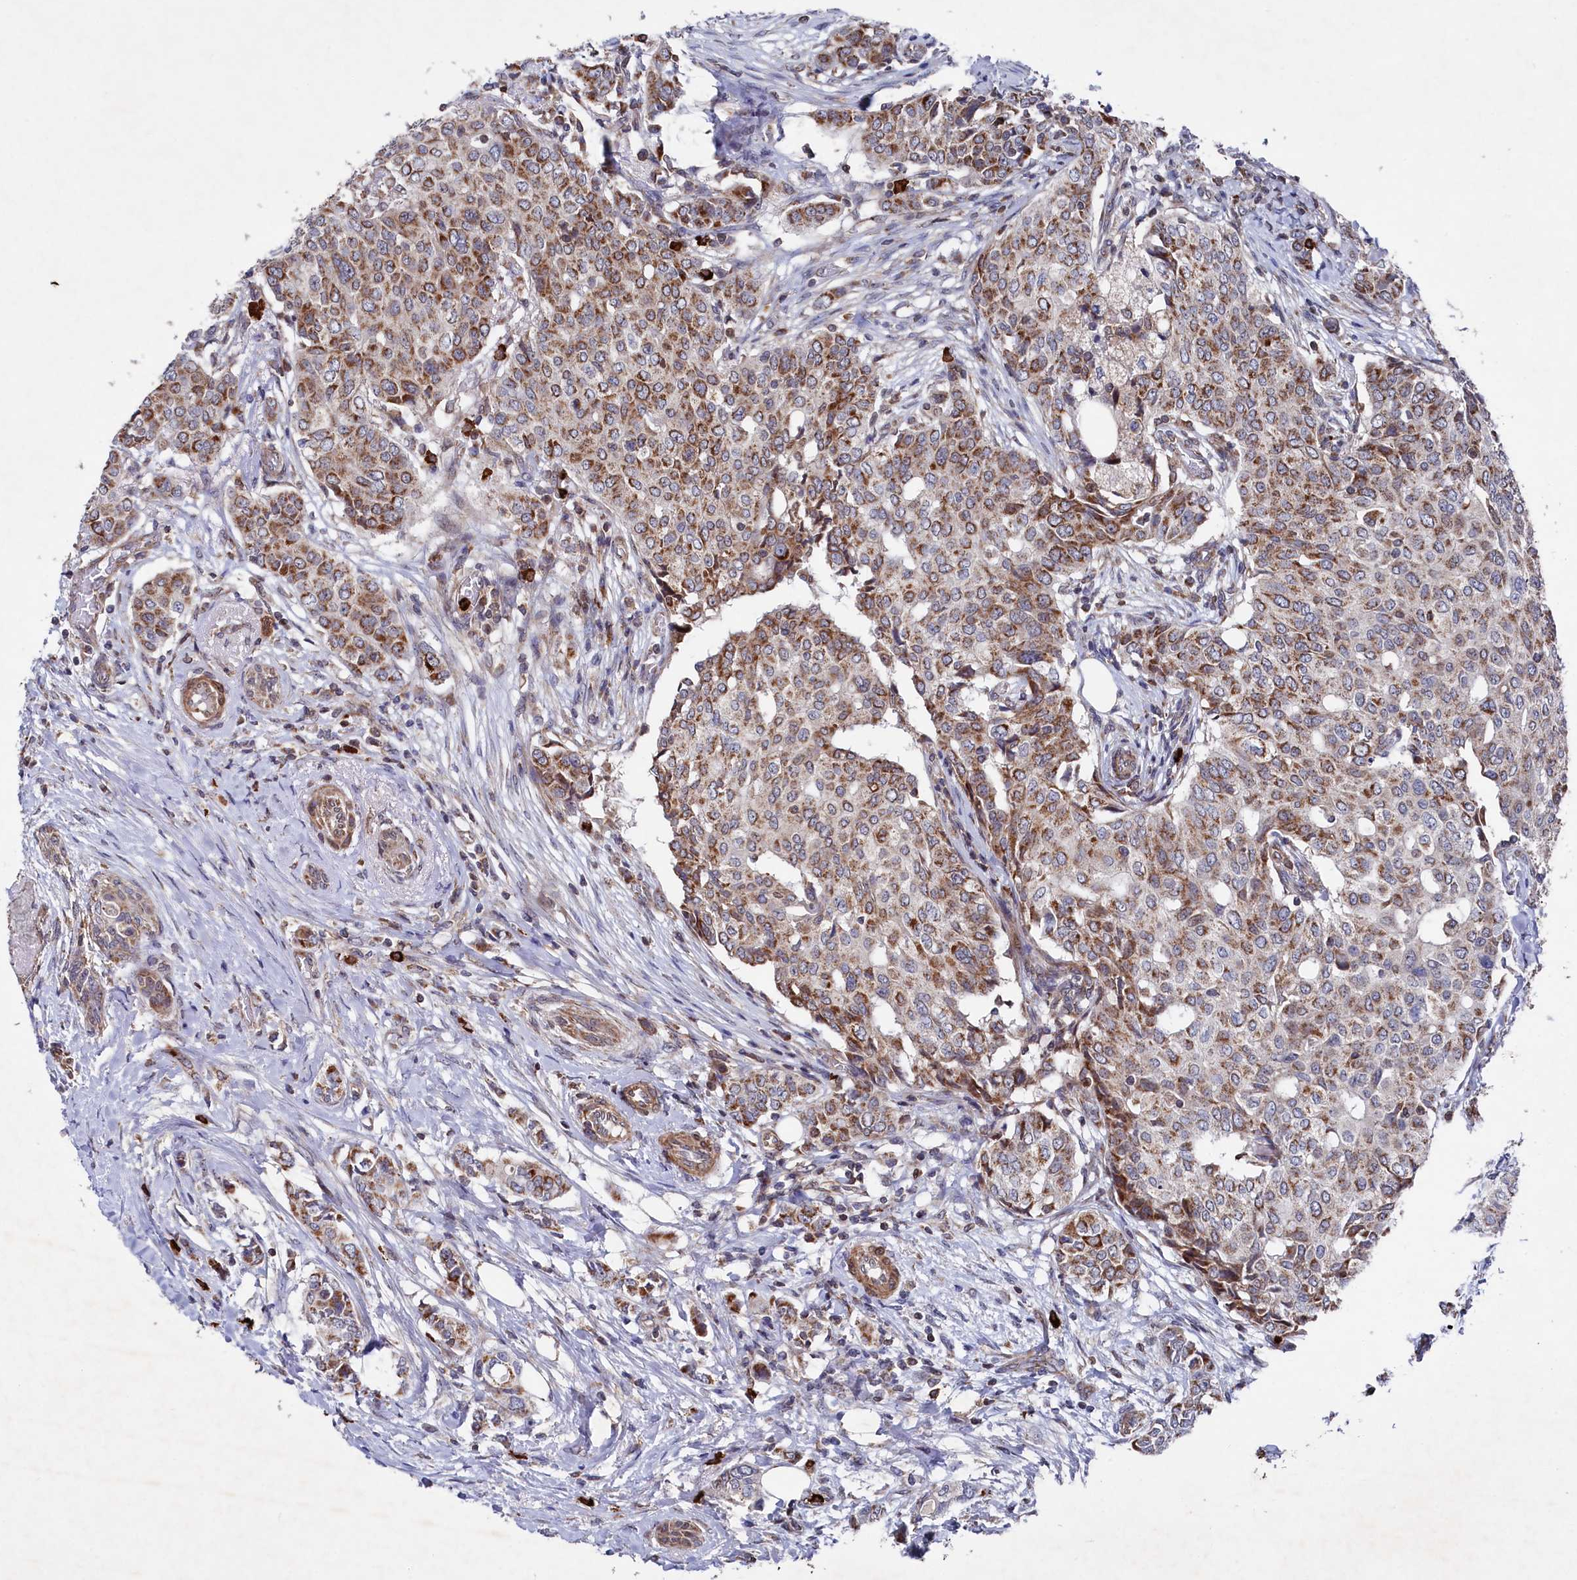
{"staining": {"intensity": "moderate", "quantity": ">75%", "location": "cytoplasmic/membranous"}, "tissue": "breast cancer", "cell_type": "Tumor cells", "image_type": "cancer", "snomed": [{"axis": "morphology", "description": "Lobular carcinoma"}, {"axis": "topography", "description": "Breast"}], "caption": "Protein staining of lobular carcinoma (breast) tissue displays moderate cytoplasmic/membranous positivity in about >75% of tumor cells.", "gene": "CHCHD1", "patient": {"sex": "female", "age": 51}}